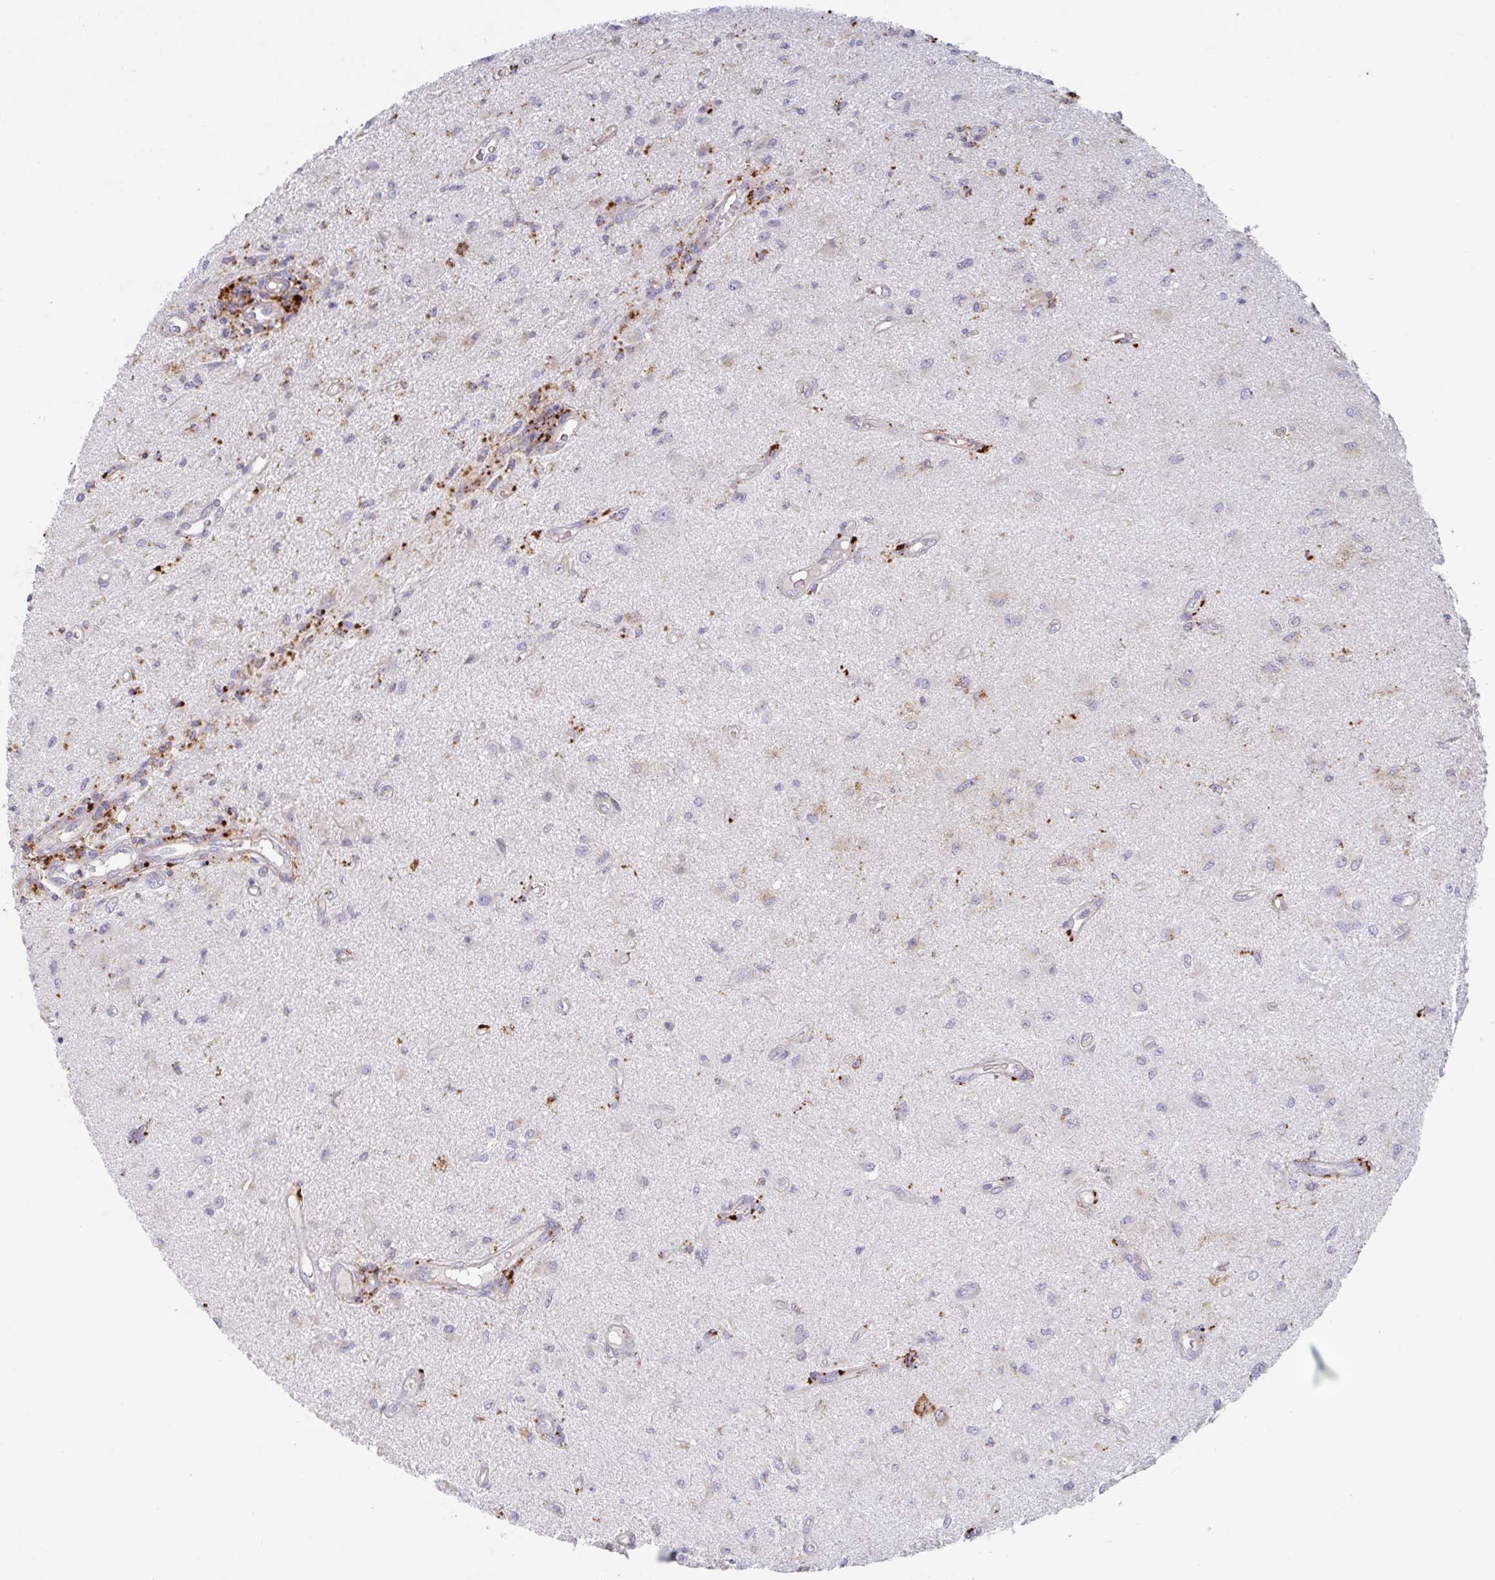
{"staining": {"intensity": "moderate", "quantity": "<25%", "location": "cytoplasmic/membranous"}, "tissue": "glioma", "cell_type": "Tumor cells", "image_type": "cancer", "snomed": [{"axis": "morphology", "description": "Glioma, malignant, High grade"}, {"axis": "topography", "description": "Brain"}], "caption": "Brown immunohistochemical staining in glioma demonstrates moderate cytoplasmic/membranous positivity in about <25% of tumor cells. (Stains: DAB (3,3'-diaminobenzidine) in brown, nuclei in blue, Microscopy: brightfield microscopy at high magnification).", "gene": "MANBA", "patient": {"sex": "male", "age": 67}}